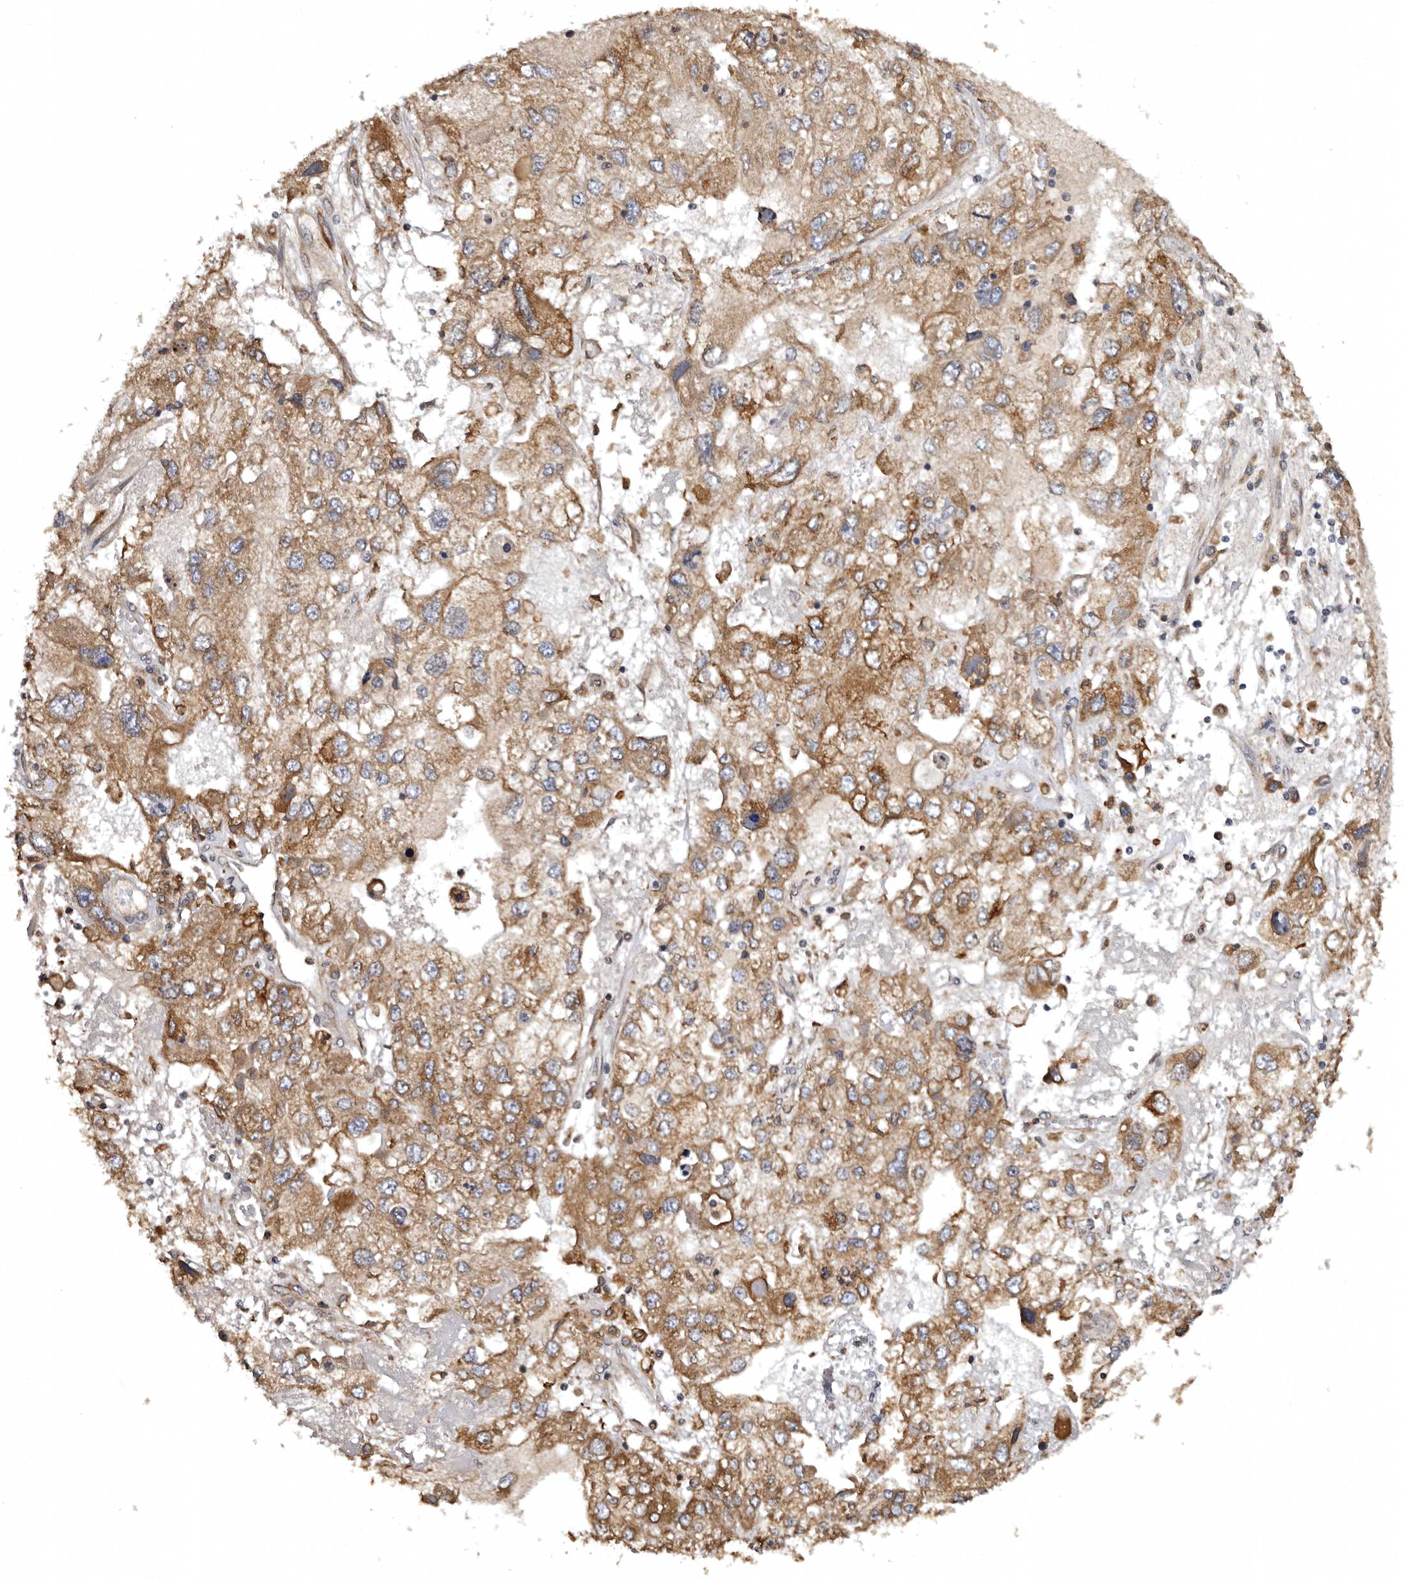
{"staining": {"intensity": "moderate", "quantity": ">75%", "location": "cytoplasmic/membranous"}, "tissue": "endometrial cancer", "cell_type": "Tumor cells", "image_type": "cancer", "snomed": [{"axis": "morphology", "description": "Adenocarcinoma, NOS"}, {"axis": "topography", "description": "Endometrium"}], "caption": "Human endometrial cancer stained with a protein marker displays moderate staining in tumor cells.", "gene": "INKA2", "patient": {"sex": "female", "age": 49}}